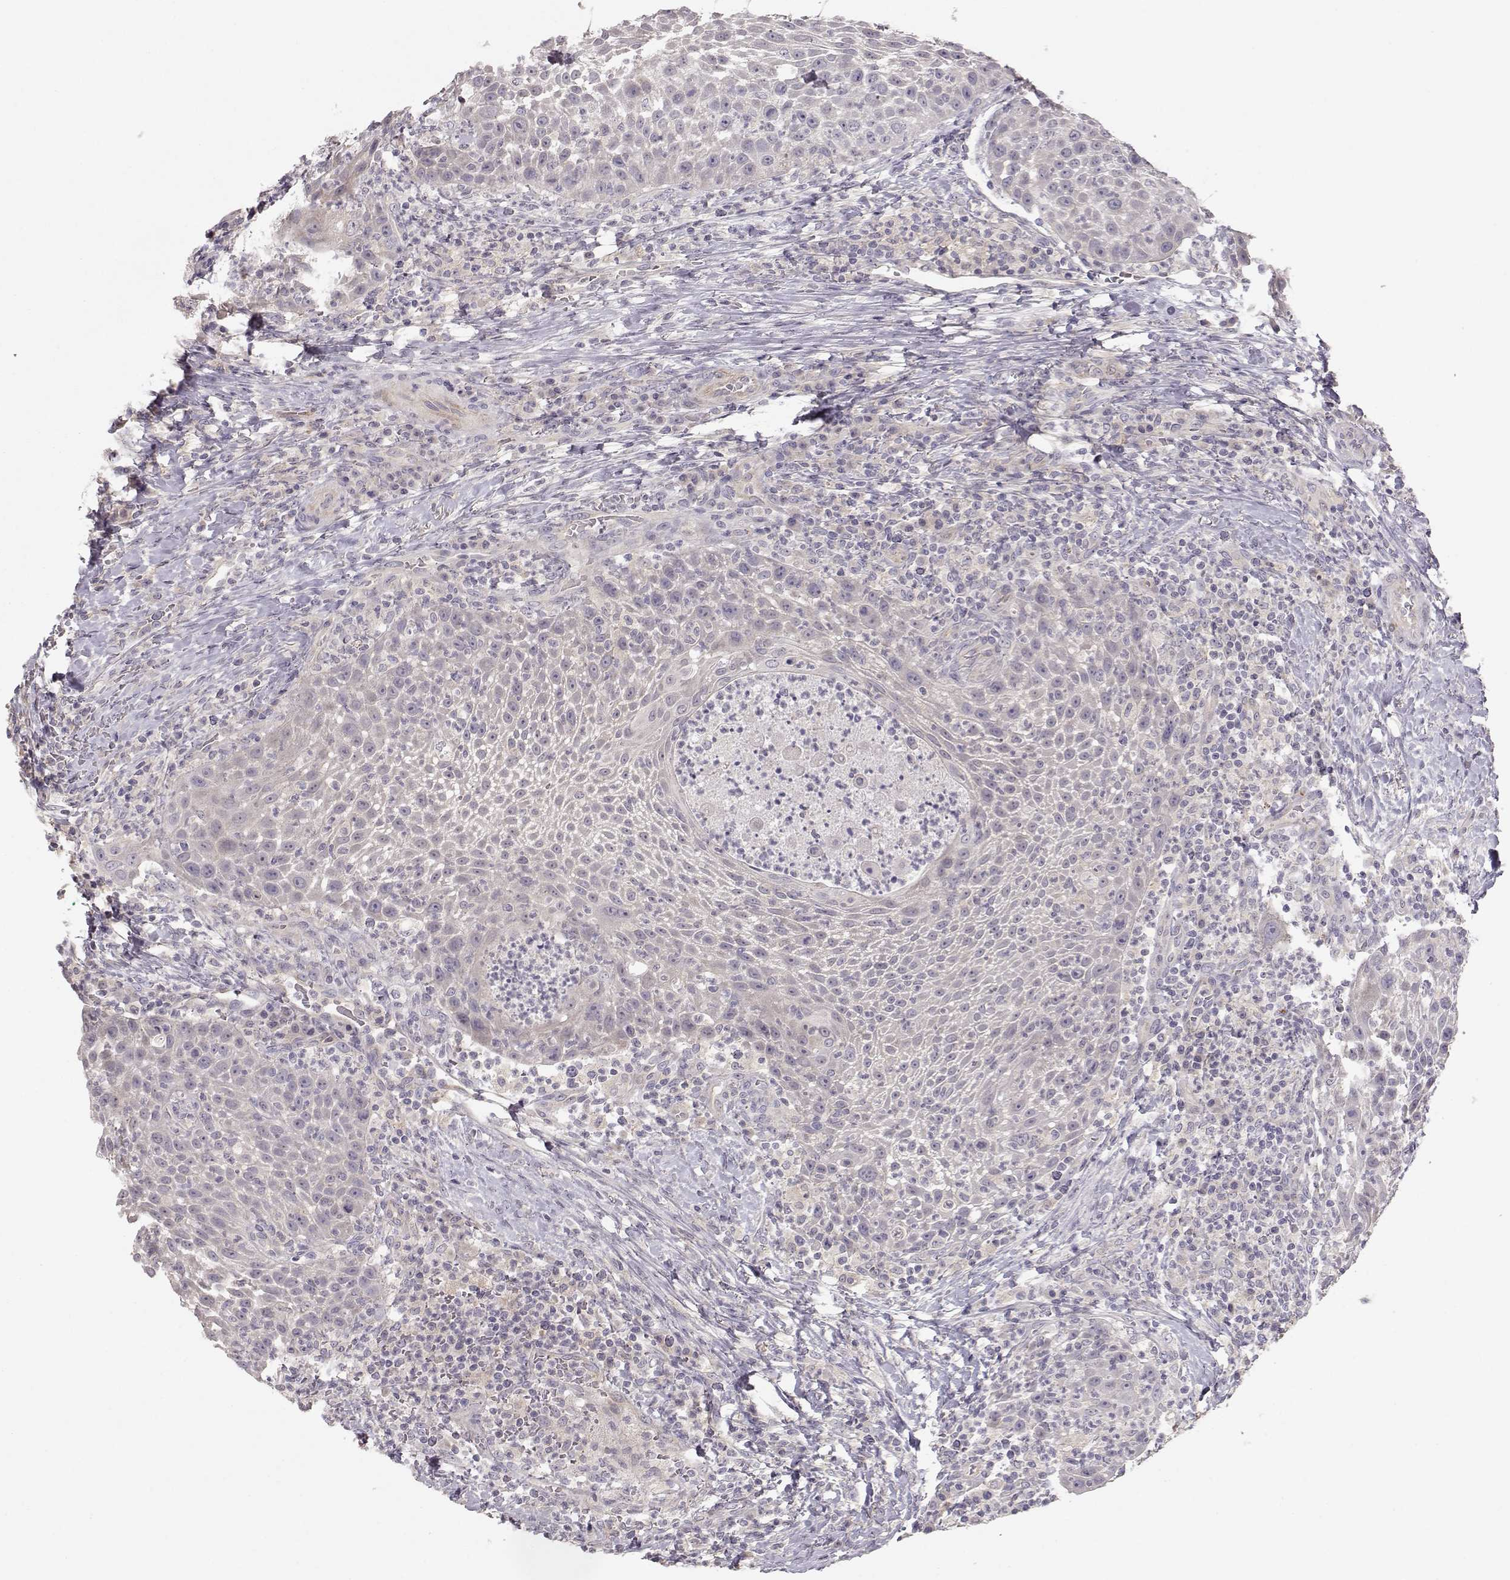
{"staining": {"intensity": "negative", "quantity": "none", "location": "none"}, "tissue": "head and neck cancer", "cell_type": "Tumor cells", "image_type": "cancer", "snomed": [{"axis": "morphology", "description": "Squamous cell carcinoma, NOS"}, {"axis": "topography", "description": "Head-Neck"}], "caption": "The histopathology image reveals no staining of tumor cells in head and neck squamous cell carcinoma. Nuclei are stained in blue.", "gene": "ARHGAP8", "patient": {"sex": "male", "age": 69}}